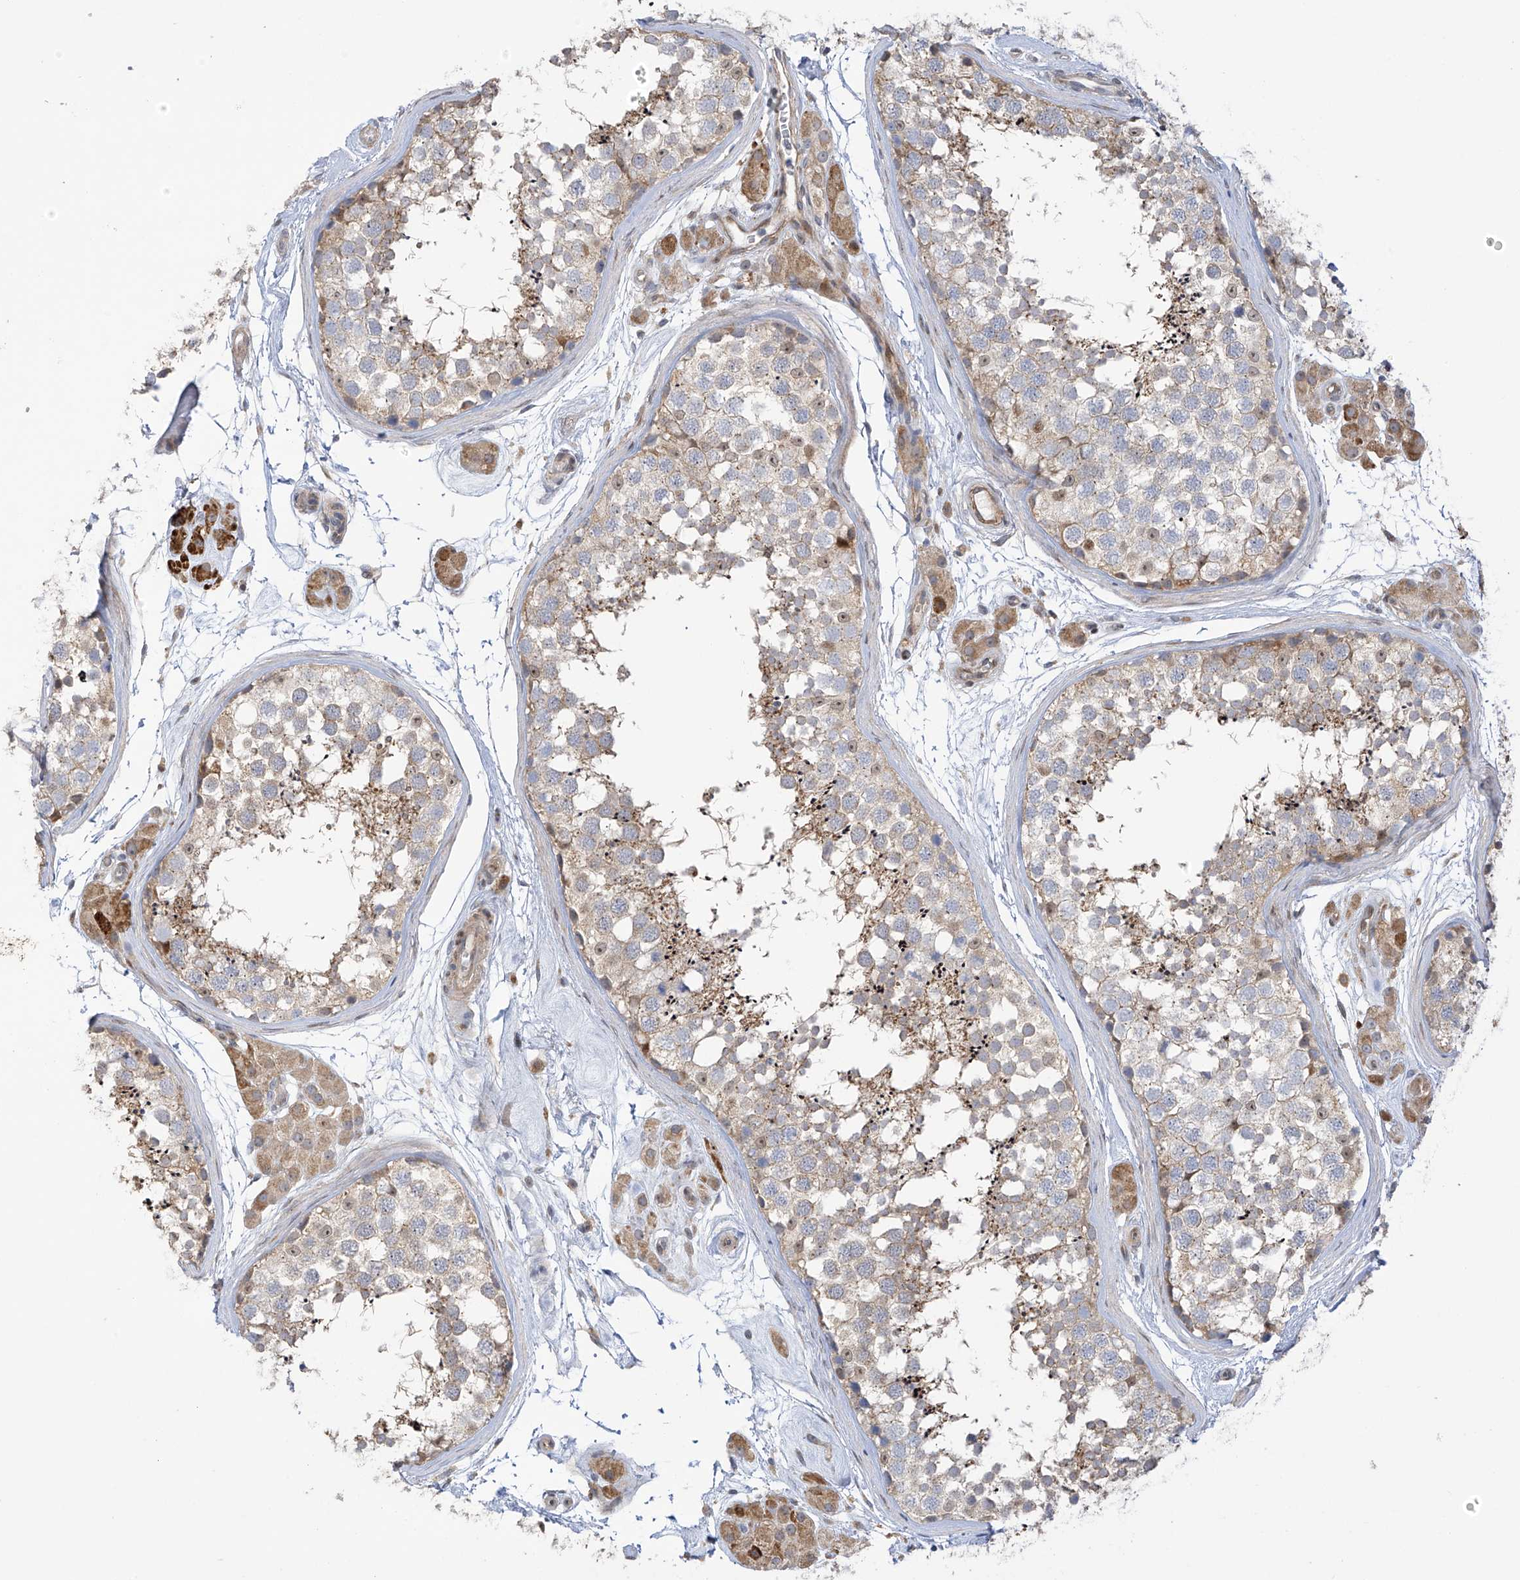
{"staining": {"intensity": "moderate", "quantity": "<25%", "location": "nuclear"}, "tissue": "testis", "cell_type": "Cells in seminiferous ducts", "image_type": "normal", "snomed": [{"axis": "morphology", "description": "Normal tissue, NOS"}, {"axis": "topography", "description": "Testis"}], "caption": "Immunohistochemistry micrograph of benign testis stained for a protein (brown), which reveals low levels of moderate nuclear positivity in about <25% of cells in seminiferous ducts.", "gene": "ZNF641", "patient": {"sex": "male", "age": 56}}